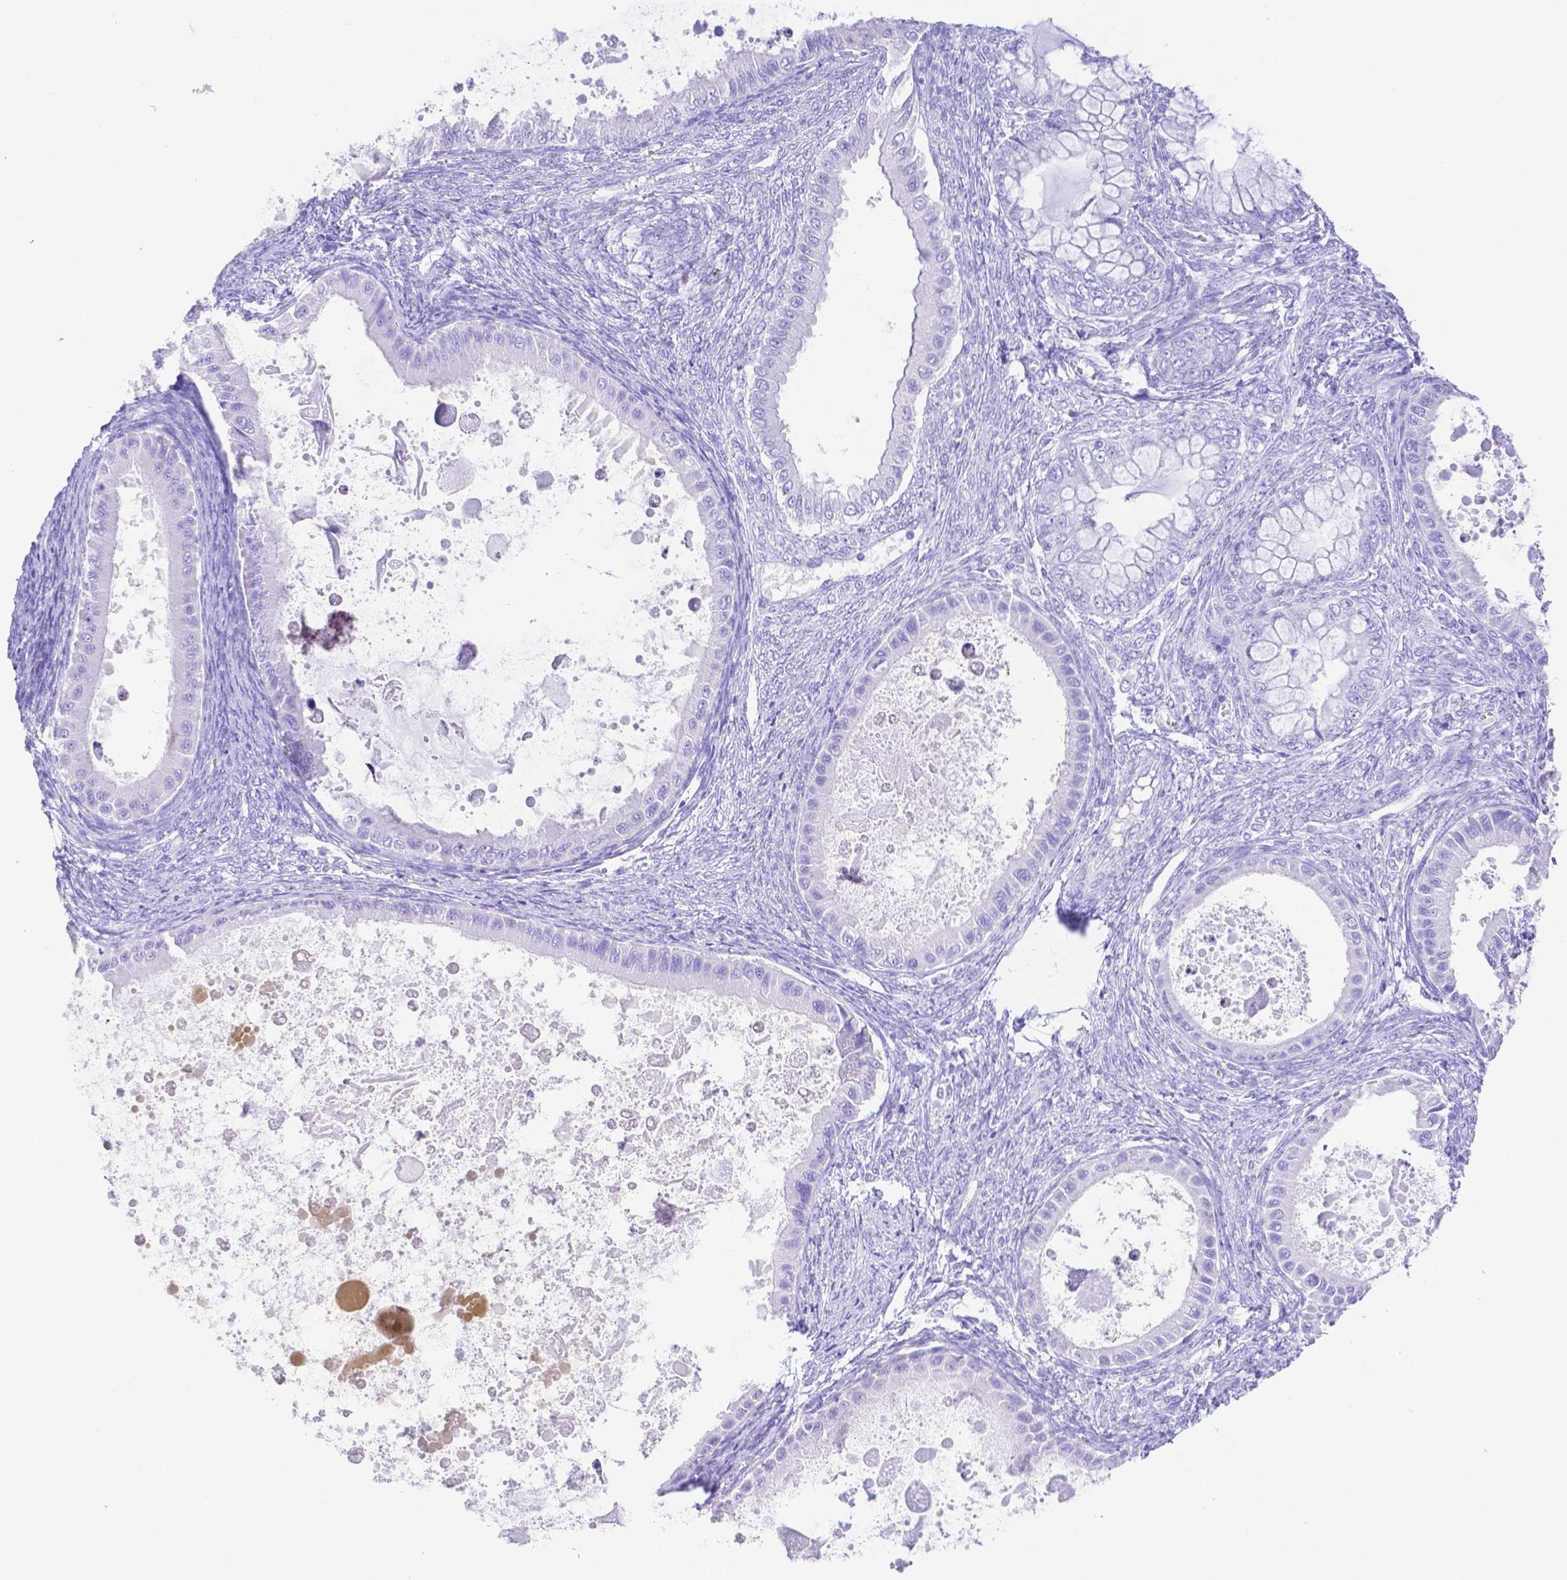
{"staining": {"intensity": "negative", "quantity": "none", "location": "none"}, "tissue": "ovarian cancer", "cell_type": "Tumor cells", "image_type": "cancer", "snomed": [{"axis": "morphology", "description": "Cystadenocarcinoma, mucinous, NOS"}, {"axis": "topography", "description": "Ovary"}], "caption": "This is an IHC micrograph of ovarian mucinous cystadenocarcinoma. There is no staining in tumor cells.", "gene": "SMR3A", "patient": {"sex": "female", "age": 64}}